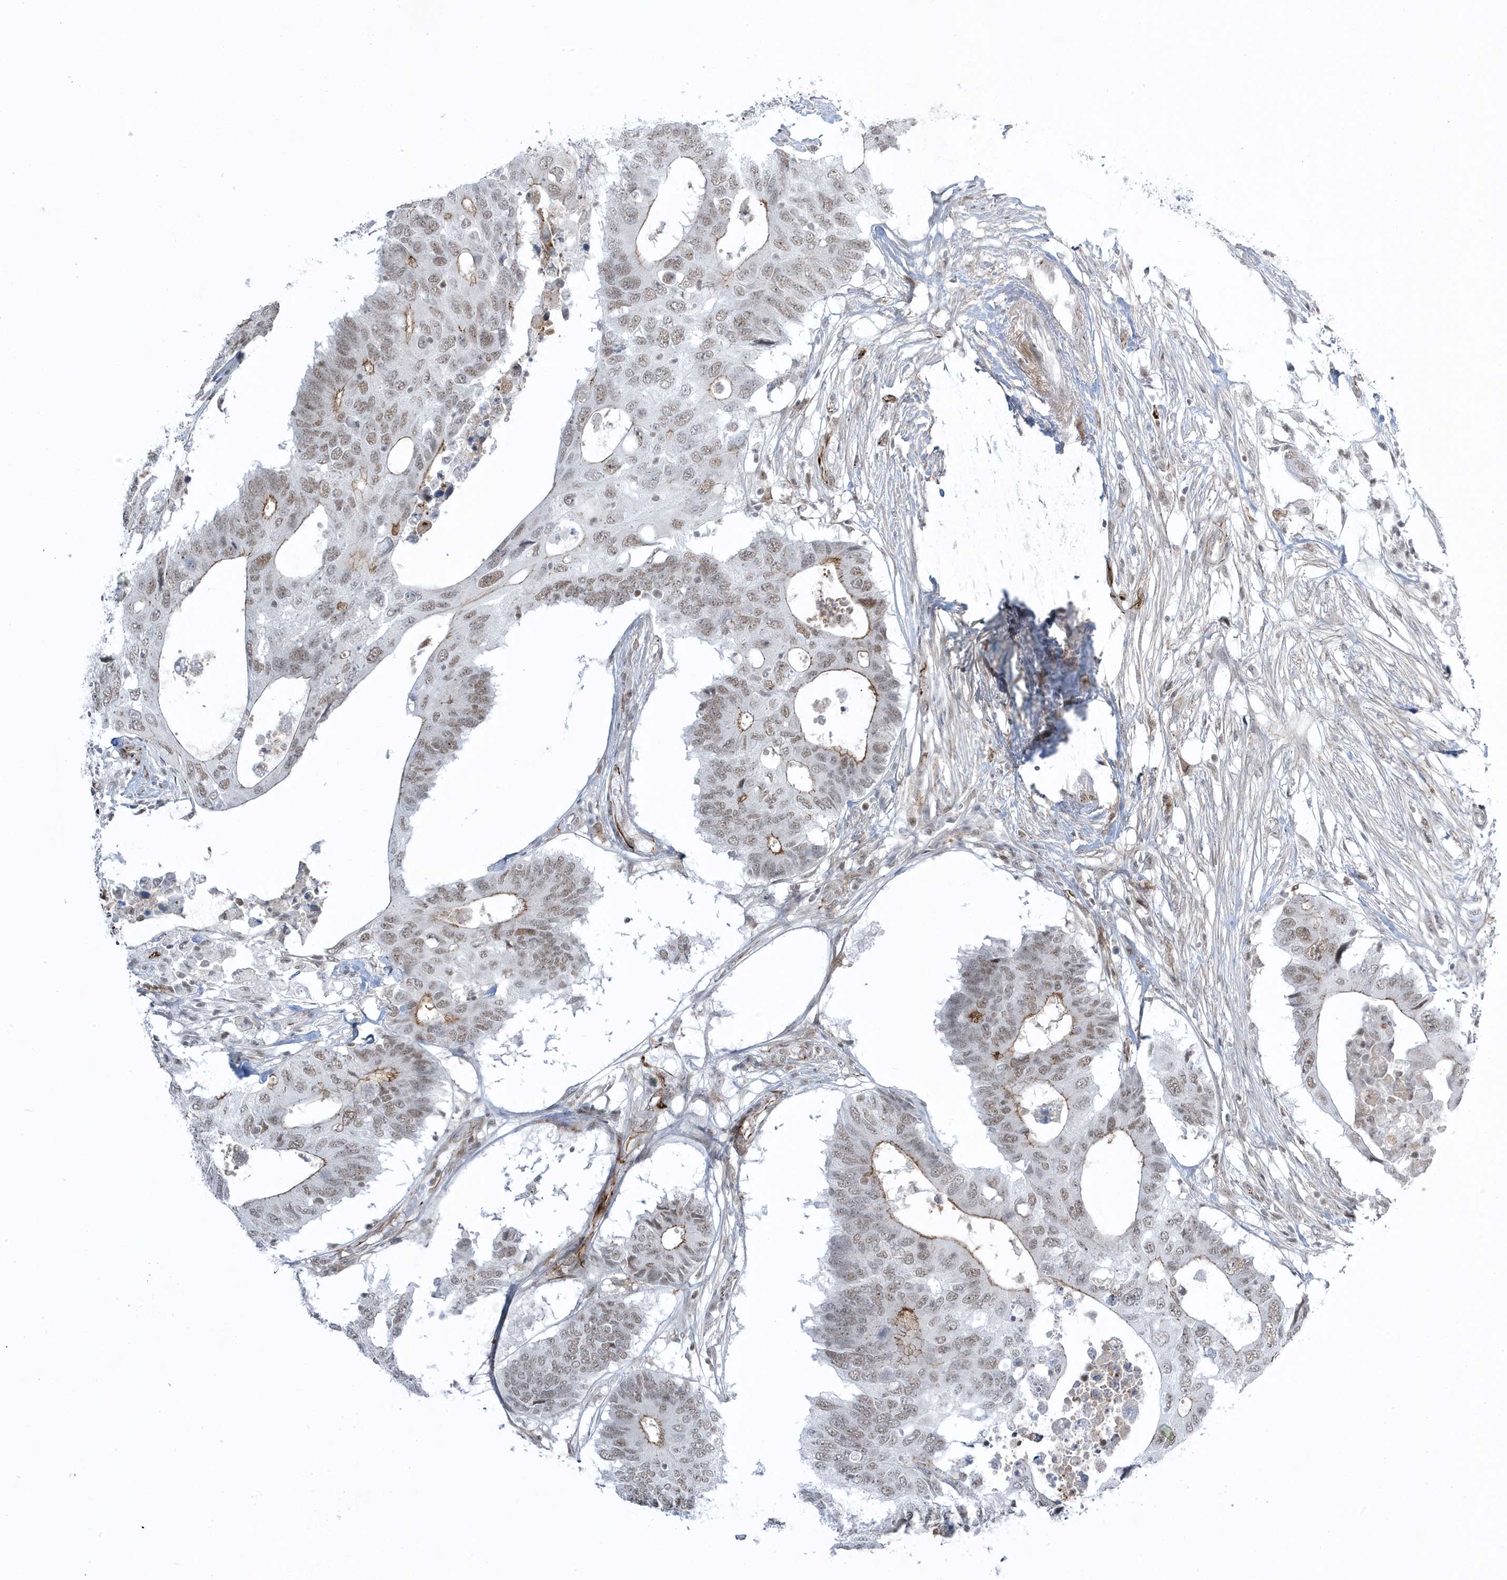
{"staining": {"intensity": "moderate", "quantity": ">75%", "location": "nuclear"}, "tissue": "colorectal cancer", "cell_type": "Tumor cells", "image_type": "cancer", "snomed": [{"axis": "morphology", "description": "Adenocarcinoma, NOS"}, {"axis": "topography", "description": "Colon"}], "caption": "Protein expression analysis of human colorectal adenocarcinoma reveals moderate nuclear staining in about >75% of tumor cells.", "gene": "ADAMTSL3", "patient": {"sex": "male", "age": 71}}